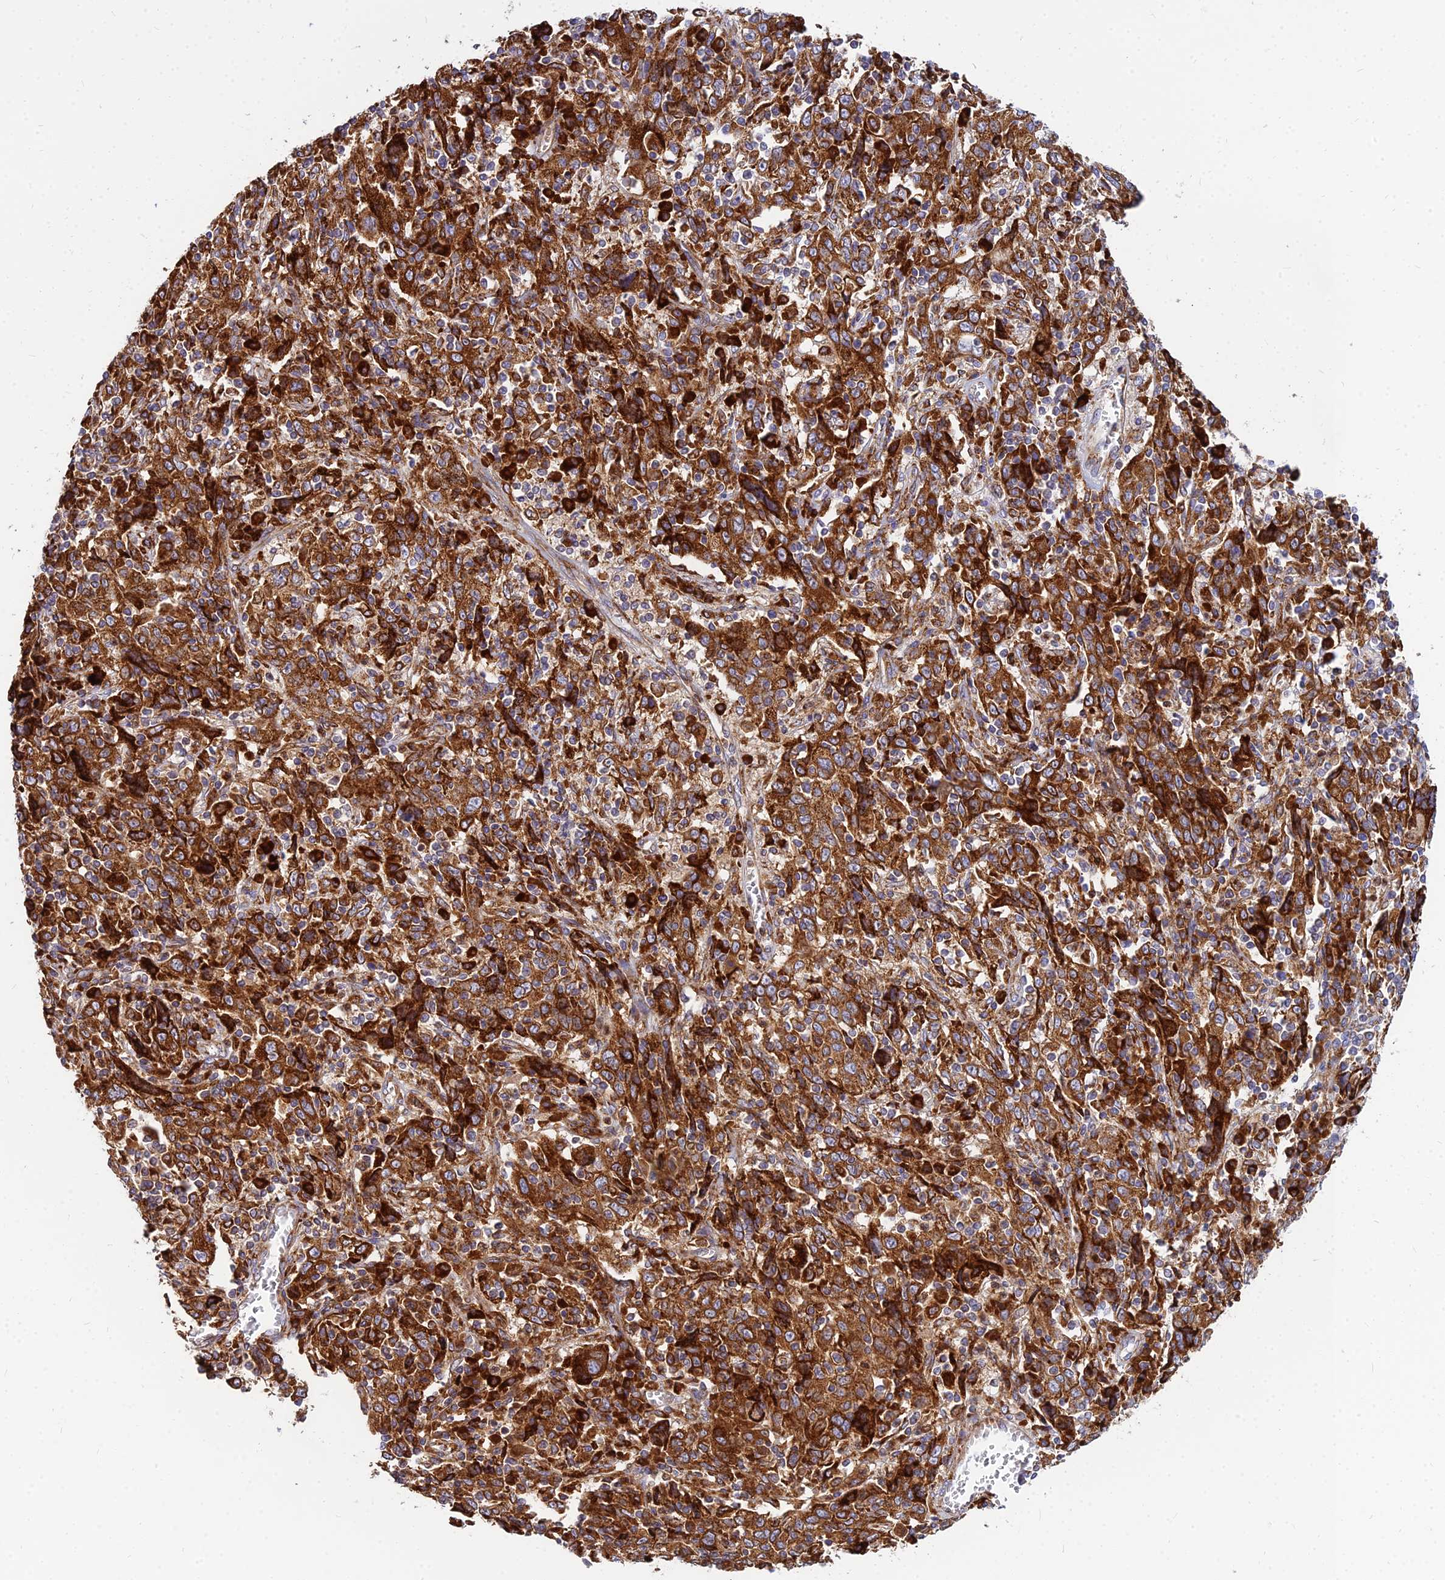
{"staining": {"intensity": "strong", "quantity": ">75%", "location": "cytoplasmic/membranous"}, "tissue": "cervical cancer", "cell_type": "Tumor cells", "image_type": "cancer", "snomed": [{"axis": "morphology", "description": "Squamous cell carcinoma, NOS"}, {"axis": "topography", "description": "Cervix"}], "caption": "Human cervical cancer stained with a brown dye shows strong cytoplasmic/membranous positive expression in approximately >75% of tumor cells.", "gene": "CCT6B", "patient": {"sex": "female", "age": 46}}